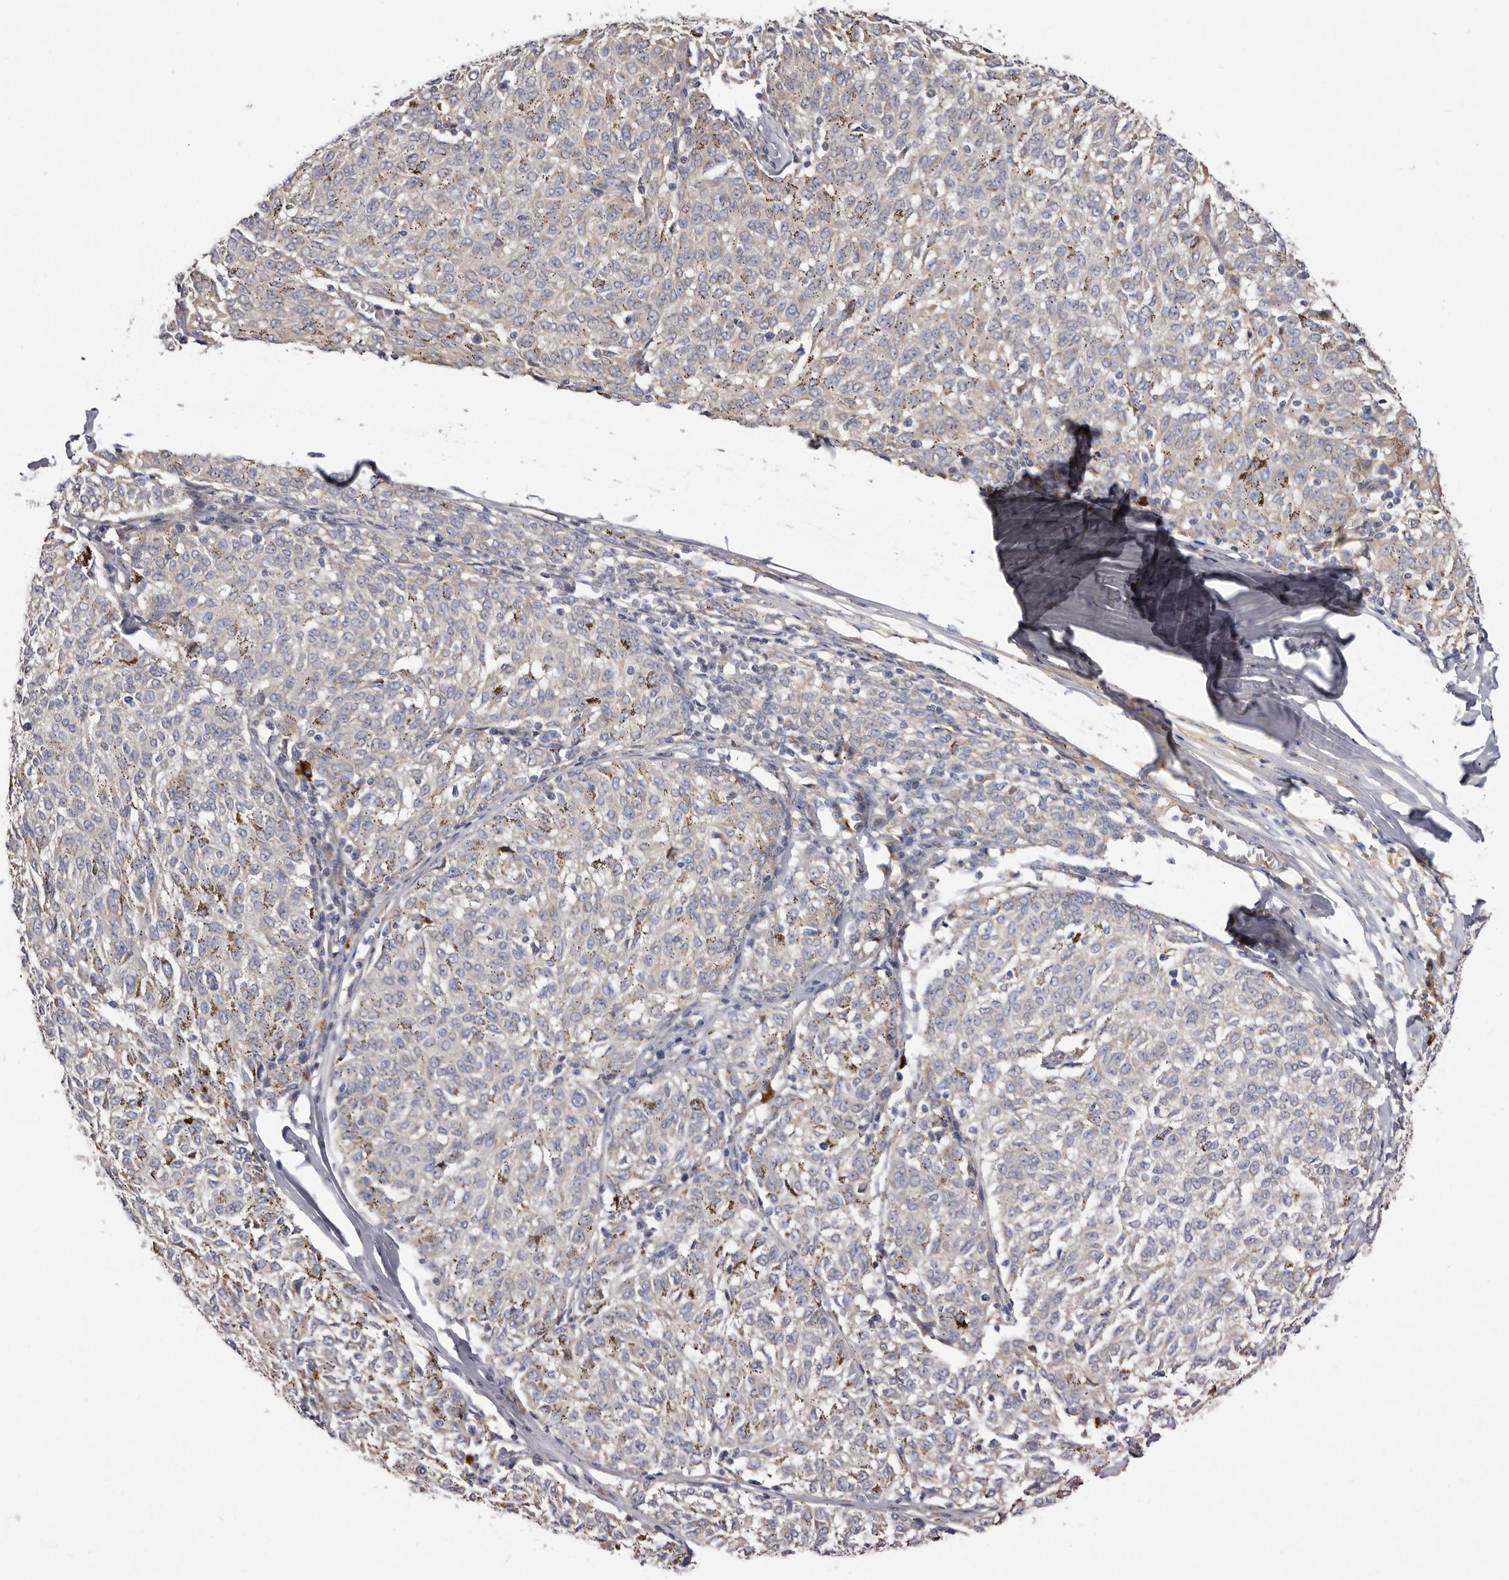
{"staining": {"intensity": "negative", "quantity": "none", "location": "none"}, "tissue": "melanoma", "cell_type": "Tumor cells", "image_type": "cancer", "snomed": [{"axis": "morphology", "description": "Malignant melanoma, NOS"}, {"axis": "topography", "description": "Skin"}], "caption": "A high-resolution micrograph shows immunohistochemistry (IHC) staining of malignant melanoma, which shows no significant expression in tumor cells.", "gene": "ASIC5", "patient": {"sex": "female", "age": 72}}